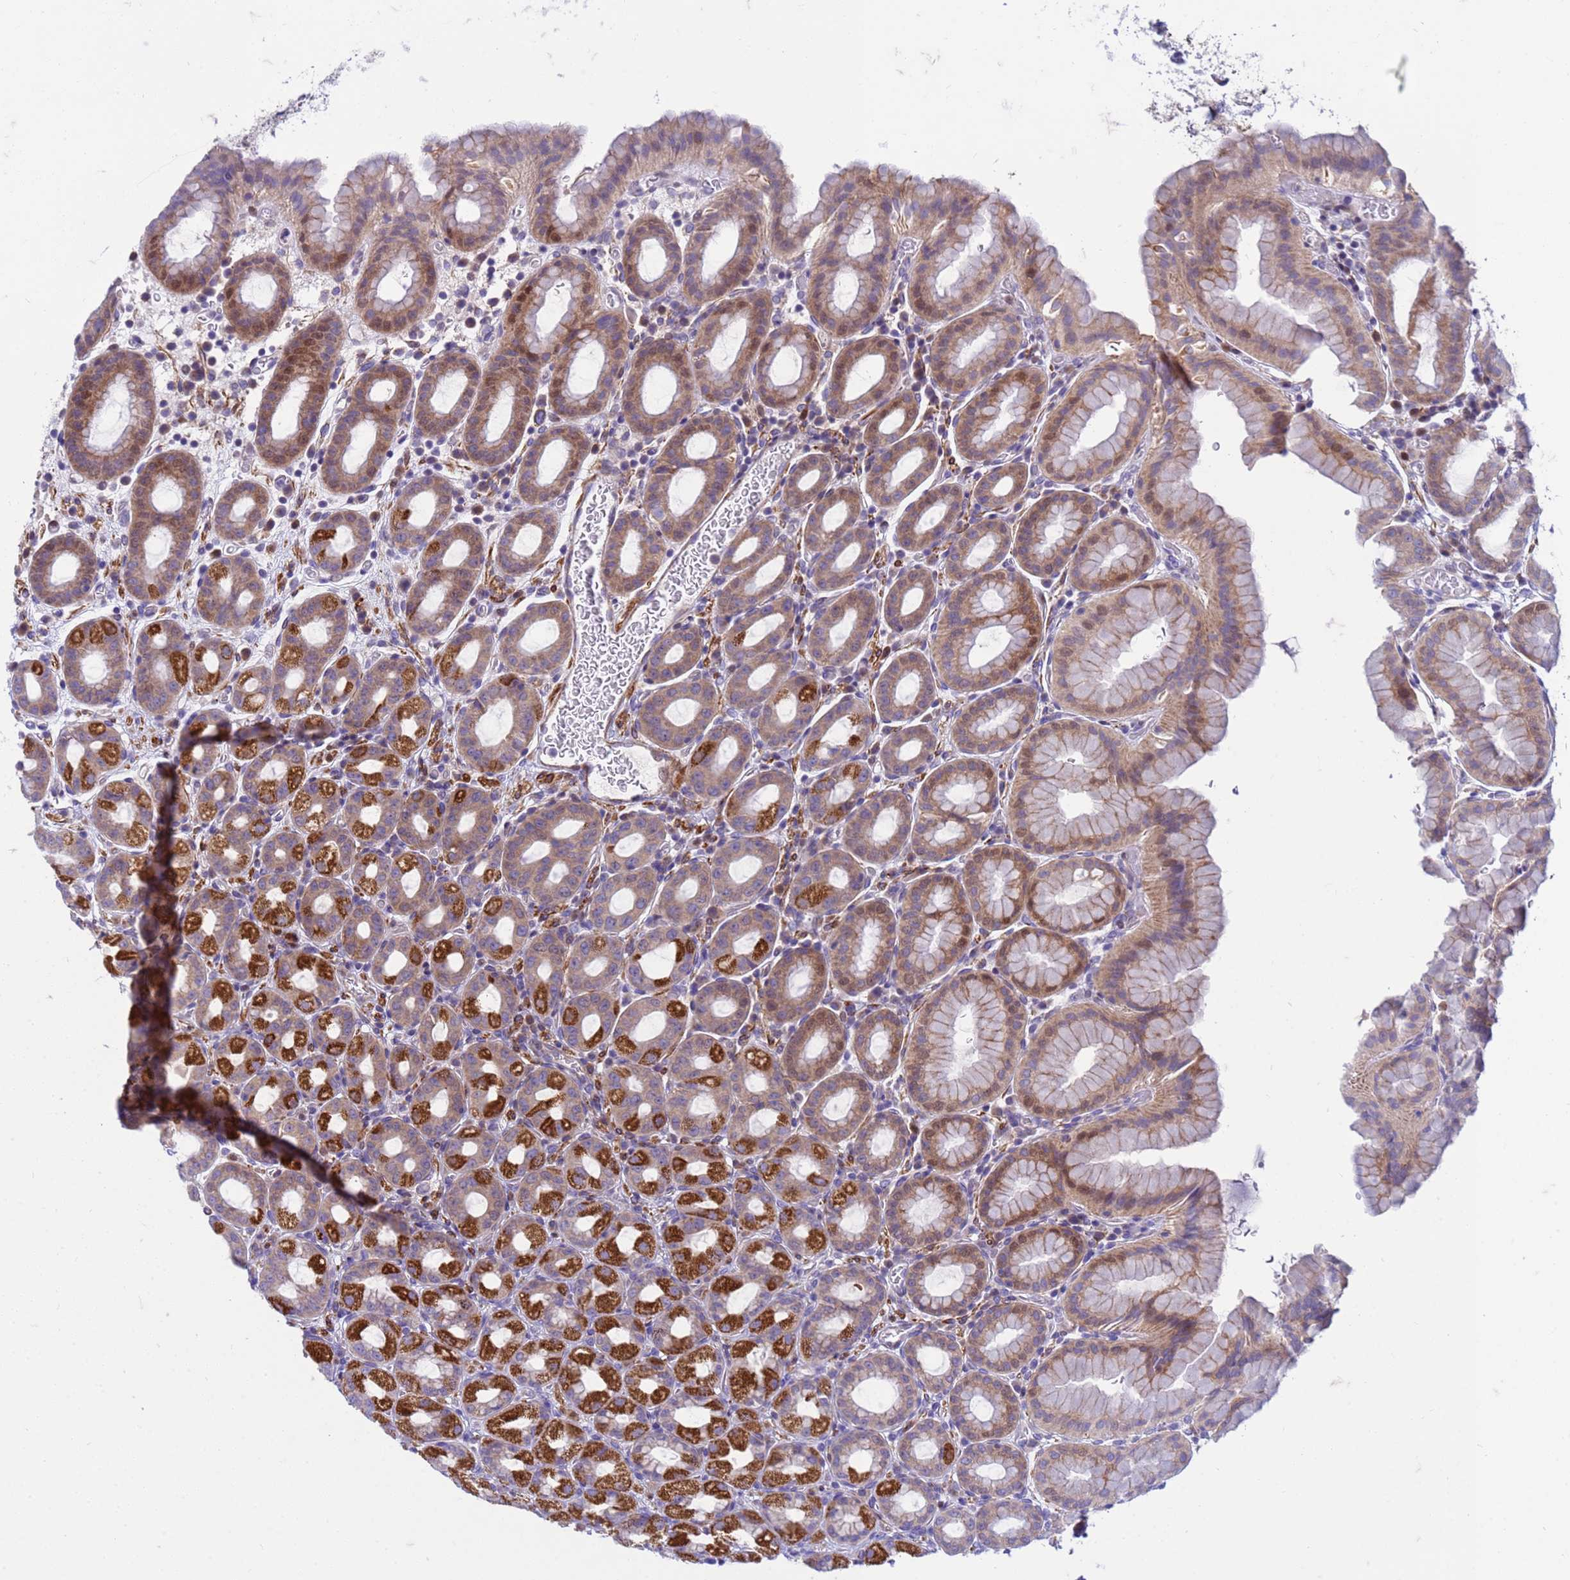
{"staining": {"intensity": "strong", "quantity": "25%-75%", "location": "cytoplasmic/membranous"}, "tissue": "stomach", "cell_type": "Glandular cells", "image_type": "normal", "snomed": [{"axis": "morphology", "description": "Normal tissue, NOS"}, {"axis": "topography", "description": "Stomach, upper"}, {"axis": "topography", "description": "Stomach, lower"}, {"axis": "topography", "description": "Small intestine"}], "caption": "Brown immunohistochemical staining in unremarkable stomach shows strong cytoplasmic/membranous expression in approximately 25%-75% of glandular cells.", "gene": "P2RX7", "patient": {"sex": "male", "age": 68}}